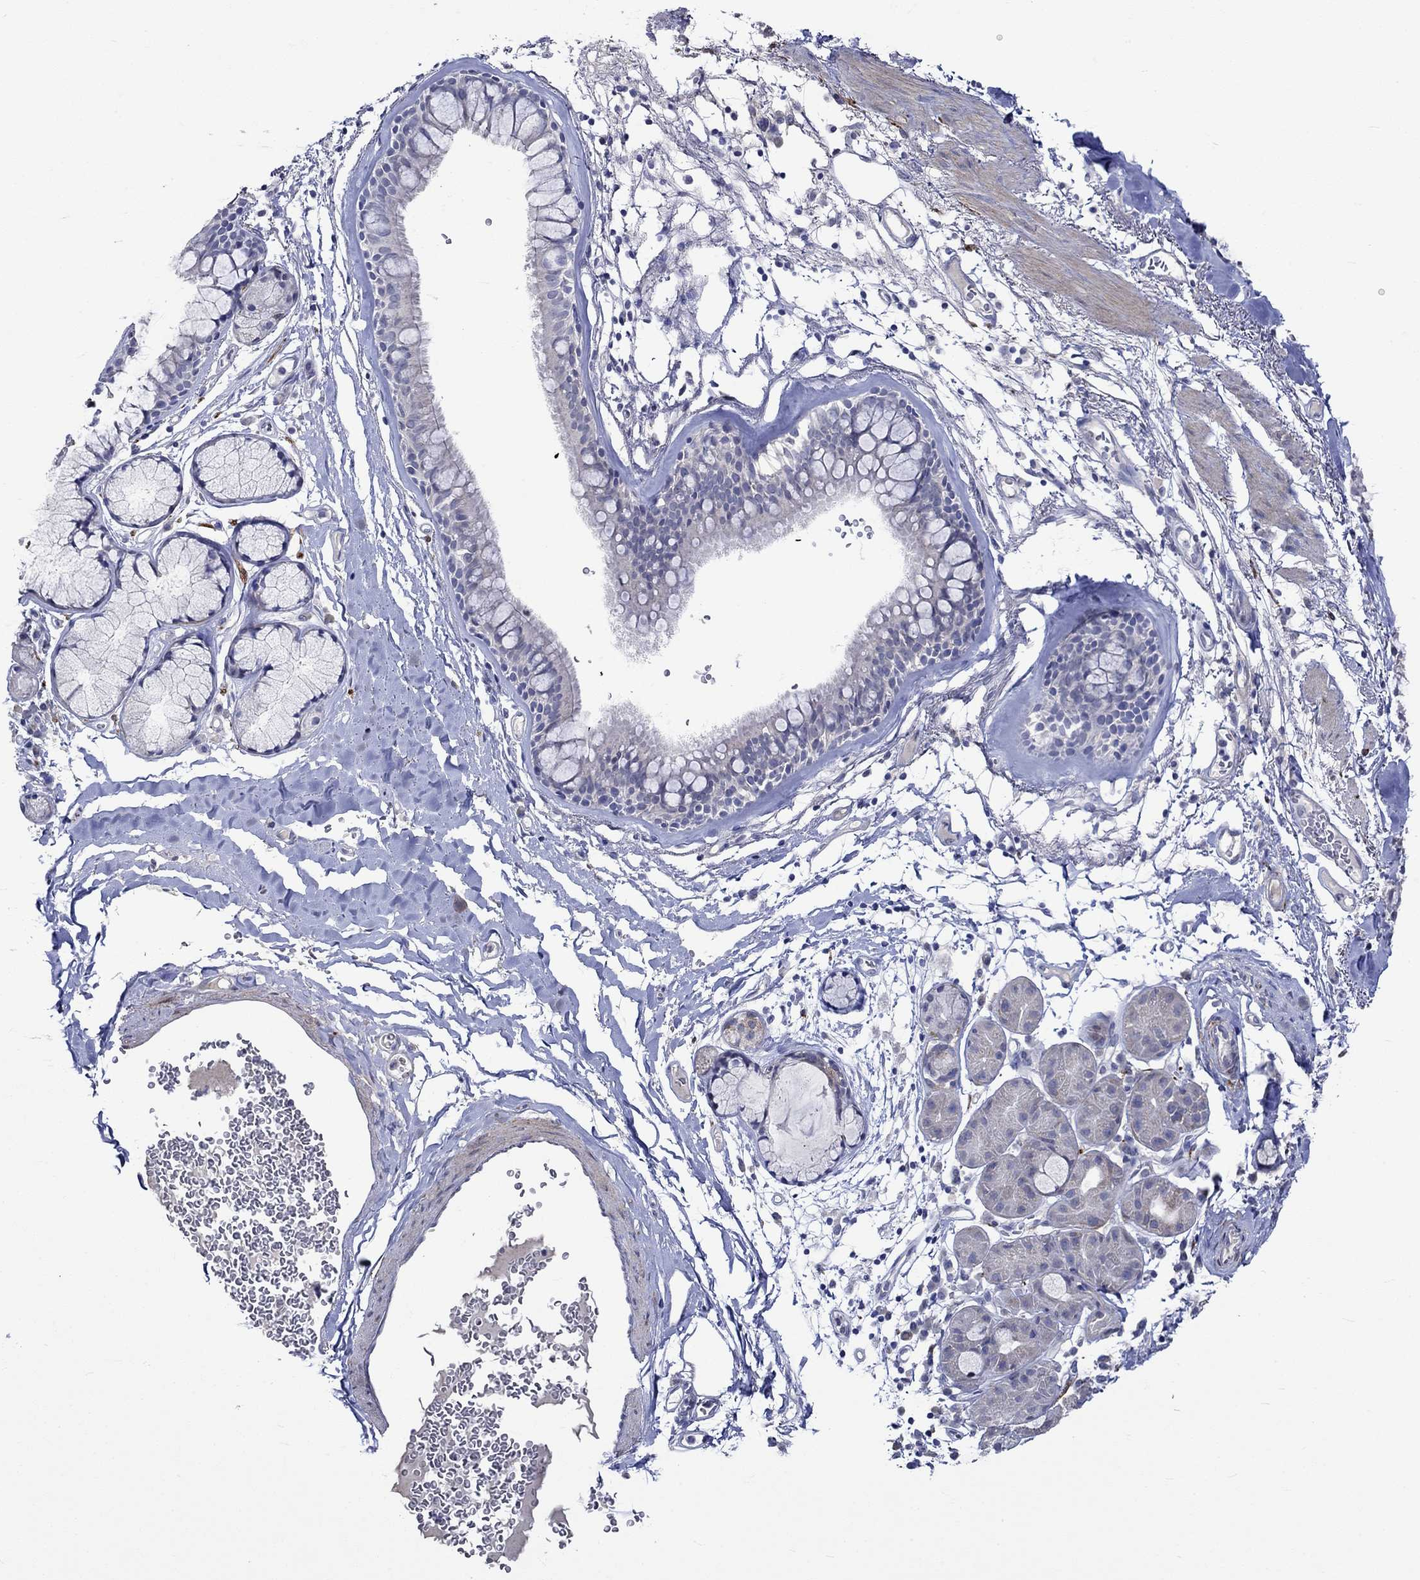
{"staining": {"intensity": "negative", "quantity": "none", "location": "none"}, "tissue": "bronchus", "cell_type": "Respiratory epithelial cells", "image_type": "normal", "snomed": [{"axis": "morphology", "description": "Normal tissue, NOS"}, {"axis": "morphology", "description": "Squamous cell carcinoma, NOS"}, {"axis": "topography", "description": "Cartilage tissue"}, {"axis": "topography", "description": "Bronchus"}], "caption": "Respiratory epithelial cells show no significant protein expression in unremarkable bronchus. (IHC, brightfield microscopy, high magnification).", "gene": "CRYAB", "patient": {"sex": "male", "age": 72}}